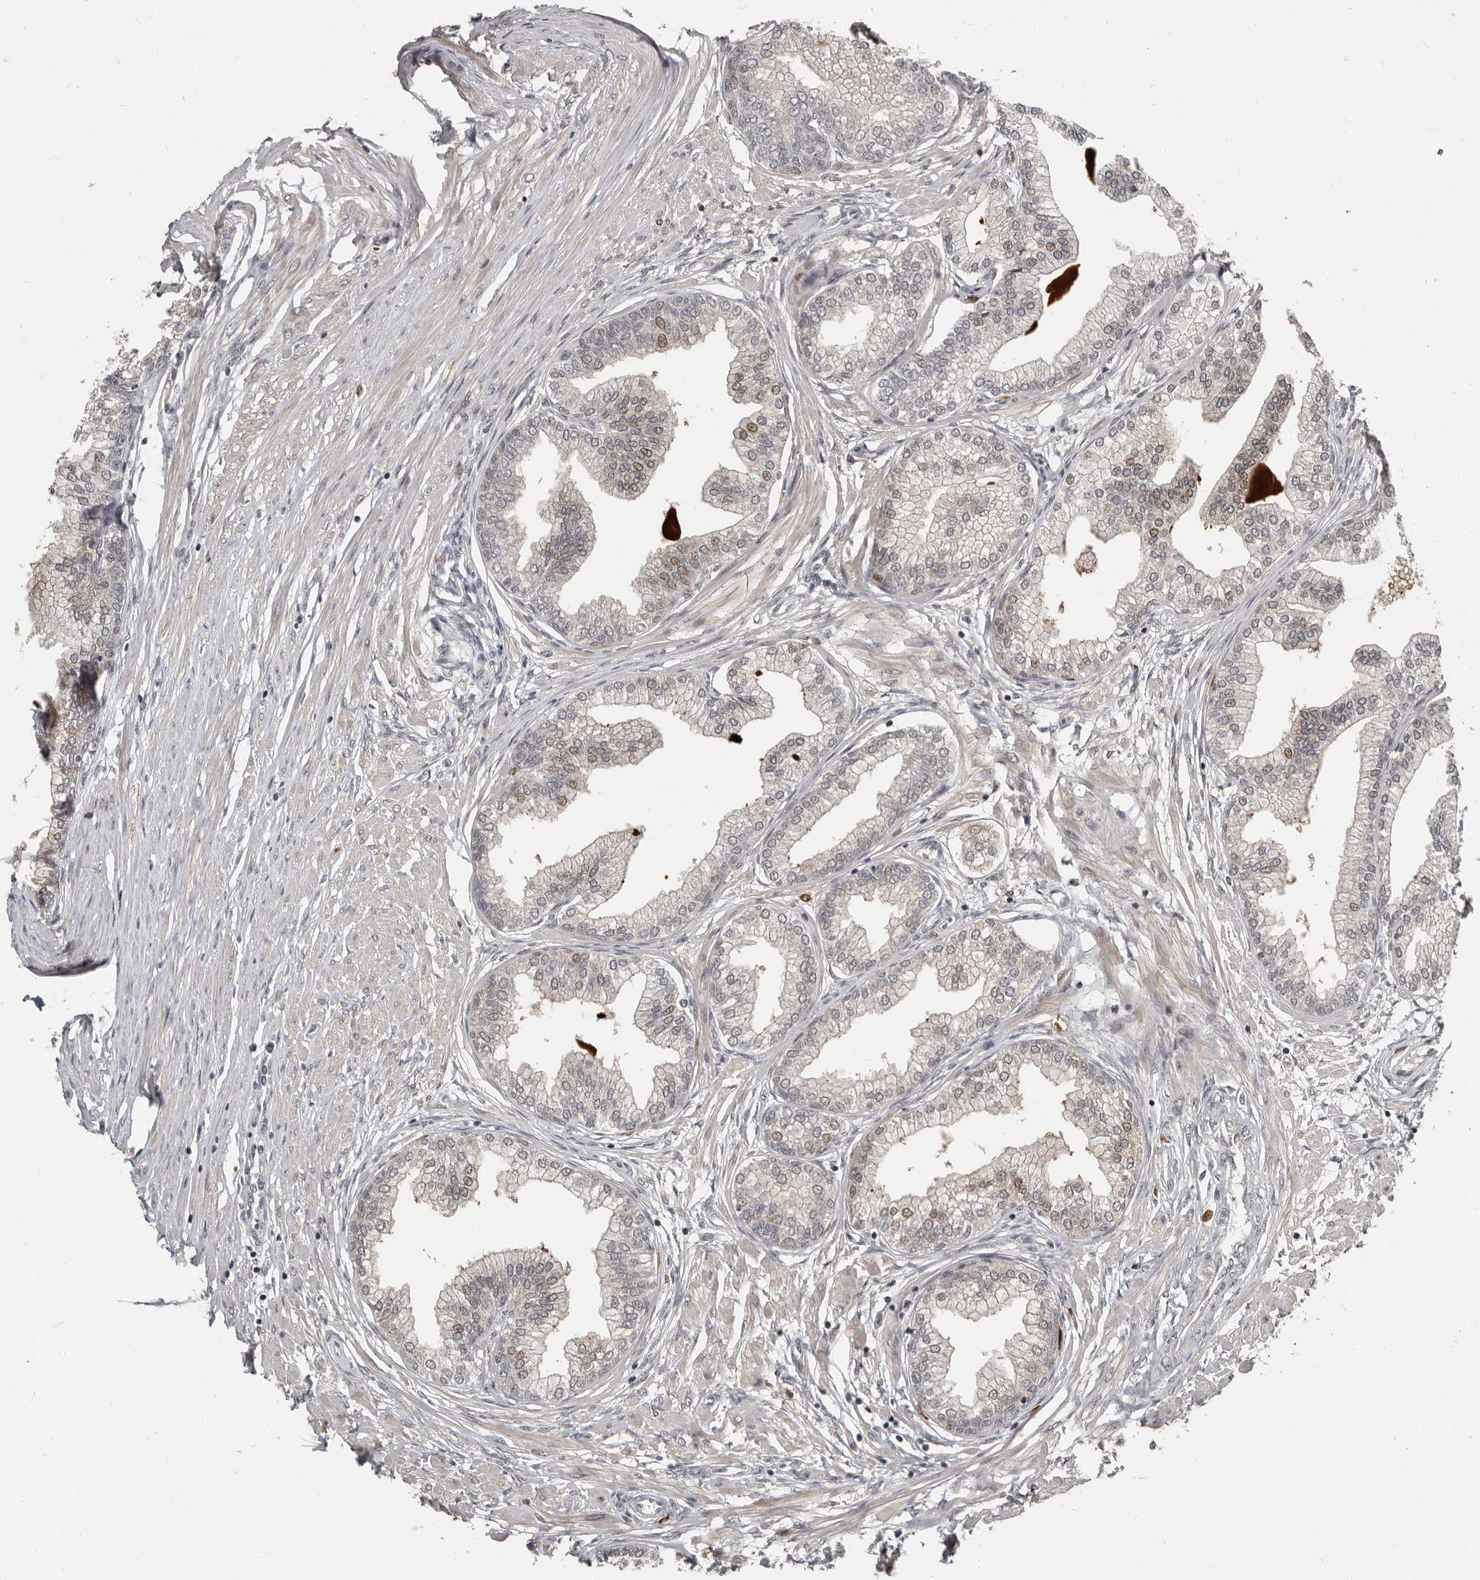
{"staining": {"intensity": "weak", "quantity": "25%-75%", "location": "cytoplasmic/membranous,nuclear"}, "tissue": "prostate", "cell_type": "Glandular cells", "image_type": "normal", "snomed": [{"axis": "morphology", "description": "Normal tissue, NOS"}, {"axis": "morphology", "description": "Urothelial carcinoma, Low grade"}, {"axis": "topography", "description": "Urinary bladder"}, {"axis": "topography", "description": "Prostate"}], "caption": "An image showing weak cytoplasmic/membranous,nuclear staining in about 25%-75% of glandular cells in unremarkable prostate, as visualized by brown immunohistochemical staining.", "gene": "APOL6", "patient": {"sex": "male", "age": 60}}